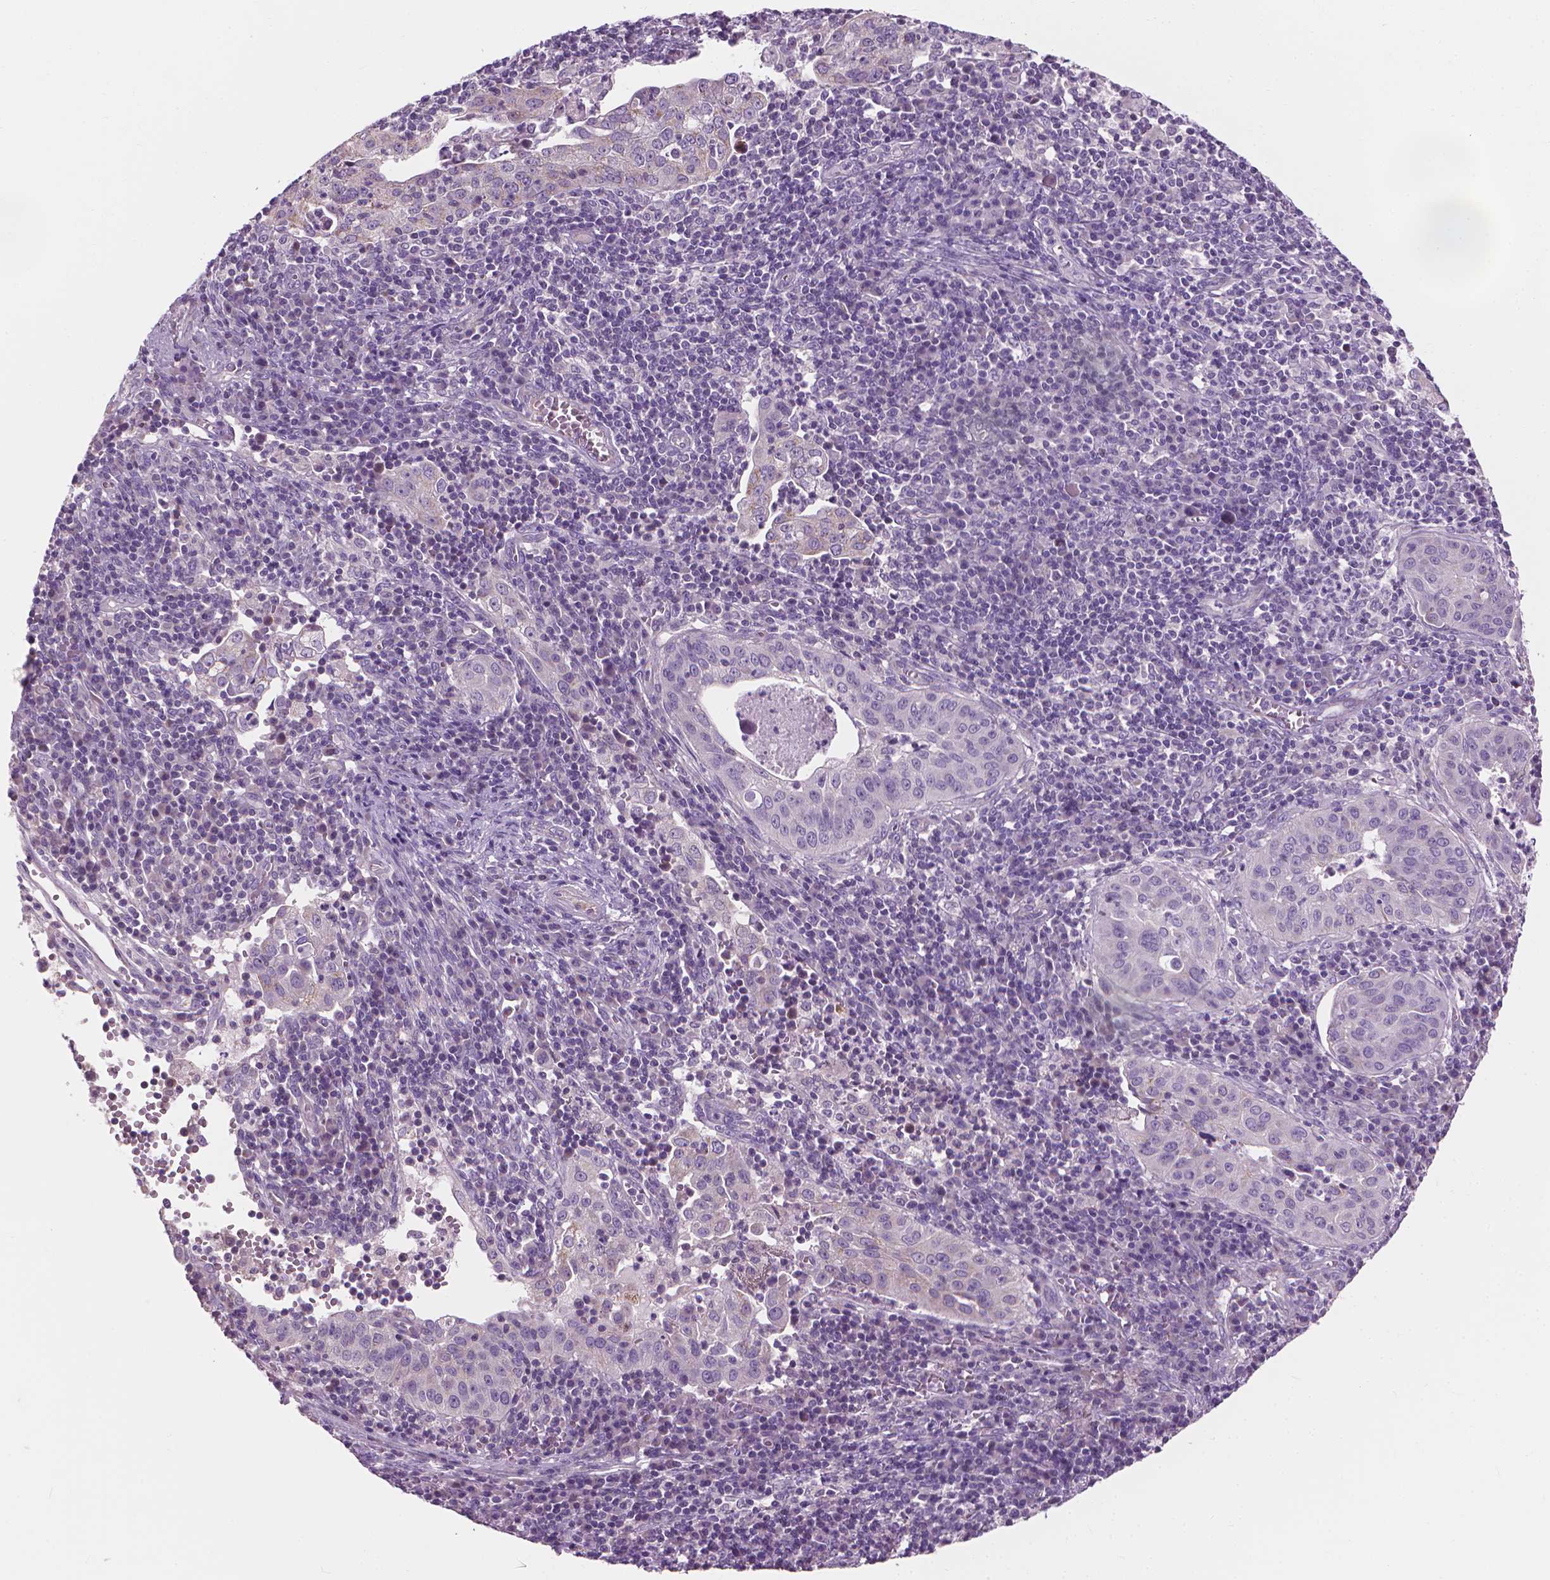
{"staining": {"intensity": "negative", "quantity": "none", "location": "none"}, "tissue": "cervical cancer", "cell_type": "Tumor cells", "image_type": "cancer", "snomed": [{"axis": "morphology", "description": "Squamous cell carcinoma, NOS"}, {"axis": "topography", "description": "Cervix"}], "caption": "This is an immunohistochemistry (IHC) histopathology image of human cervical cancer. There is no positivity in tumor cells.", "gene": "CFAP126", "patient": {"sex": "female", "age": 39}}